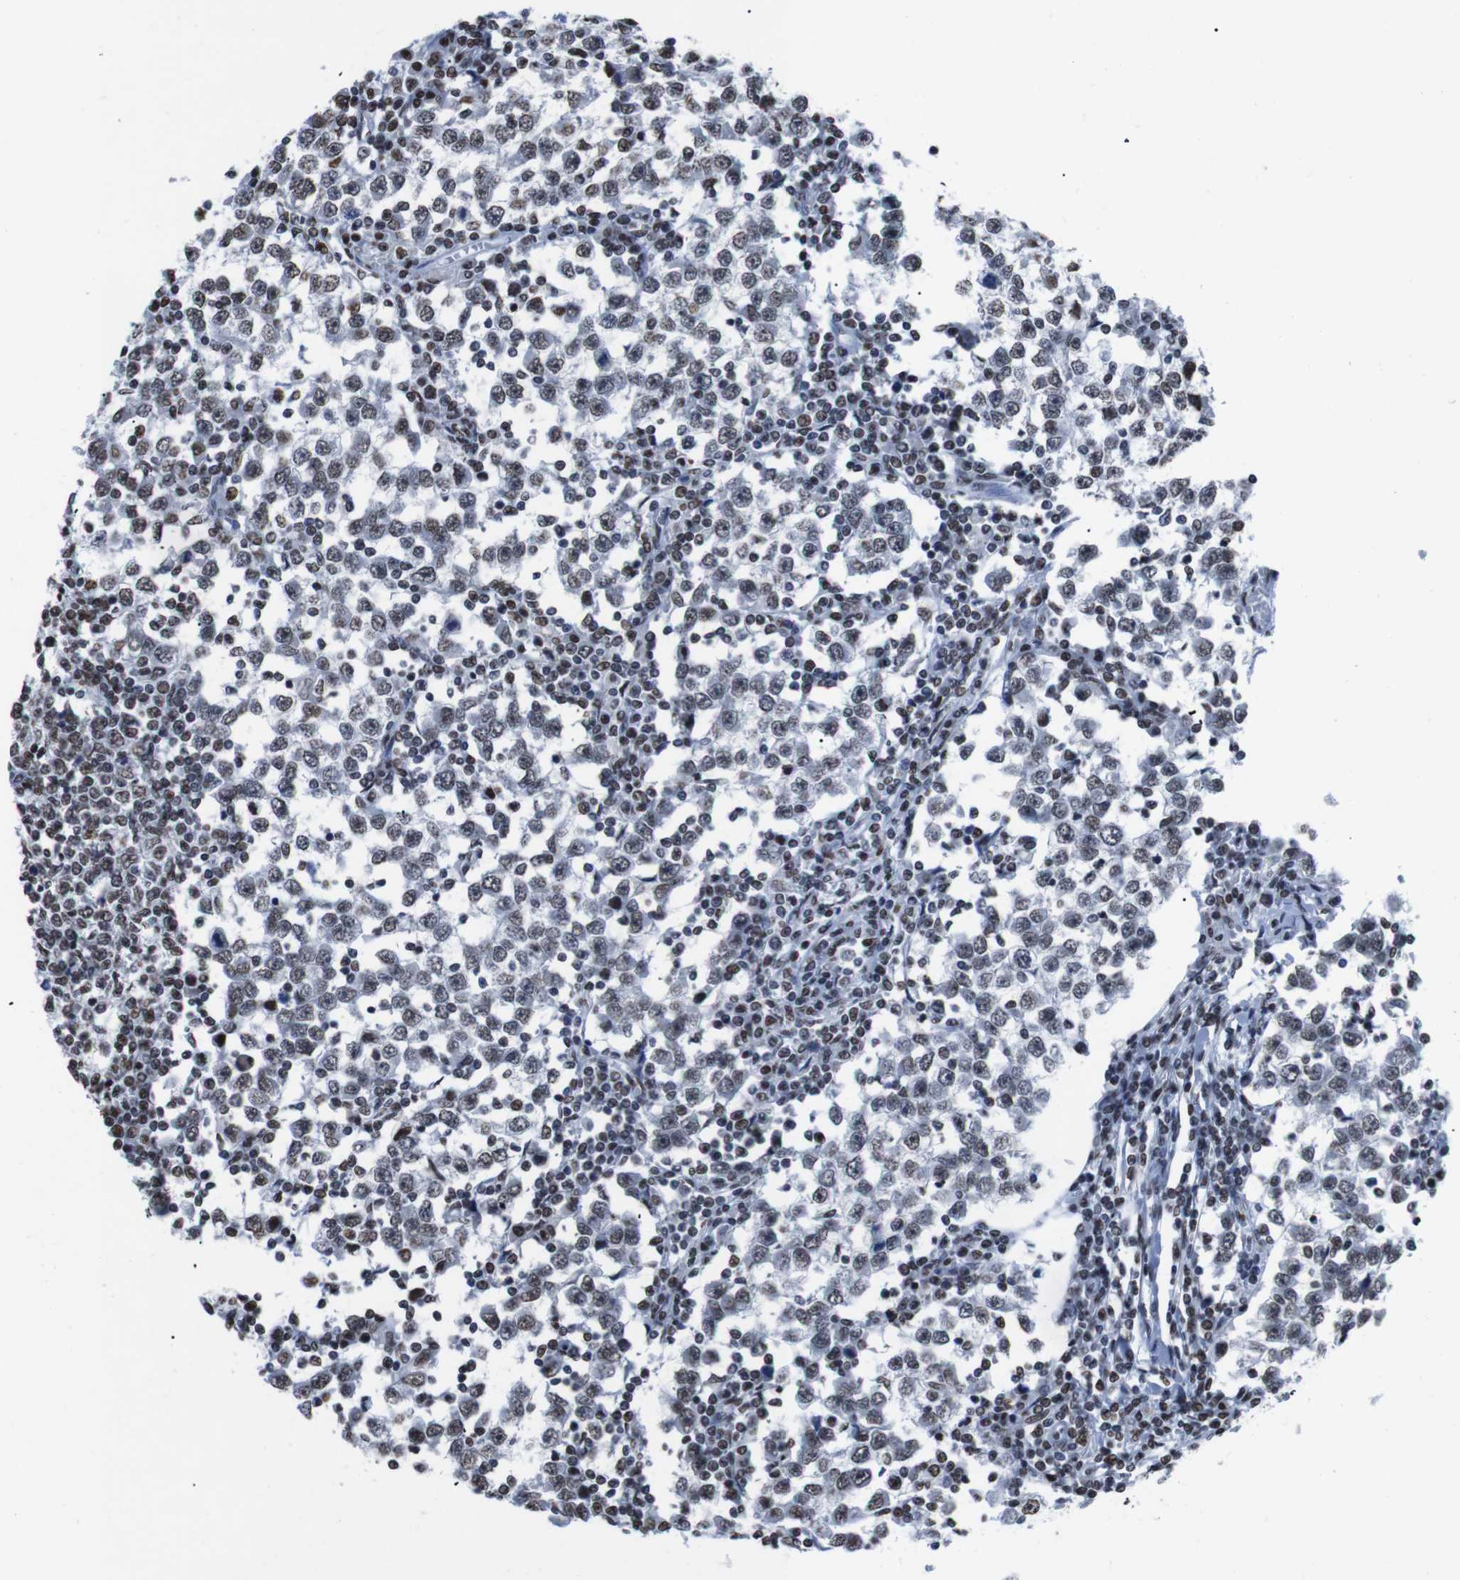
{"staining": {"intensity": "weak", "quantity": ">75%", "location": "nuclear"}, "tissue": "testis cancer", "cell_type": "Tumor cells", "image_type": "cancer", "snomed": [{"axis": "morphology", "description": "Seminoma, NOS"}, {"axis": "topography", "description": "Testis"}], "caption": "DAB (3,3'-diaminobenzidine) immunohistochemical staining of testis seminoma demonstrates weak nuclear protein expression in approximately >75% of tumor cells.", "gene": "PIP4P2", "patient": {"sex": "male", "age": 65}}